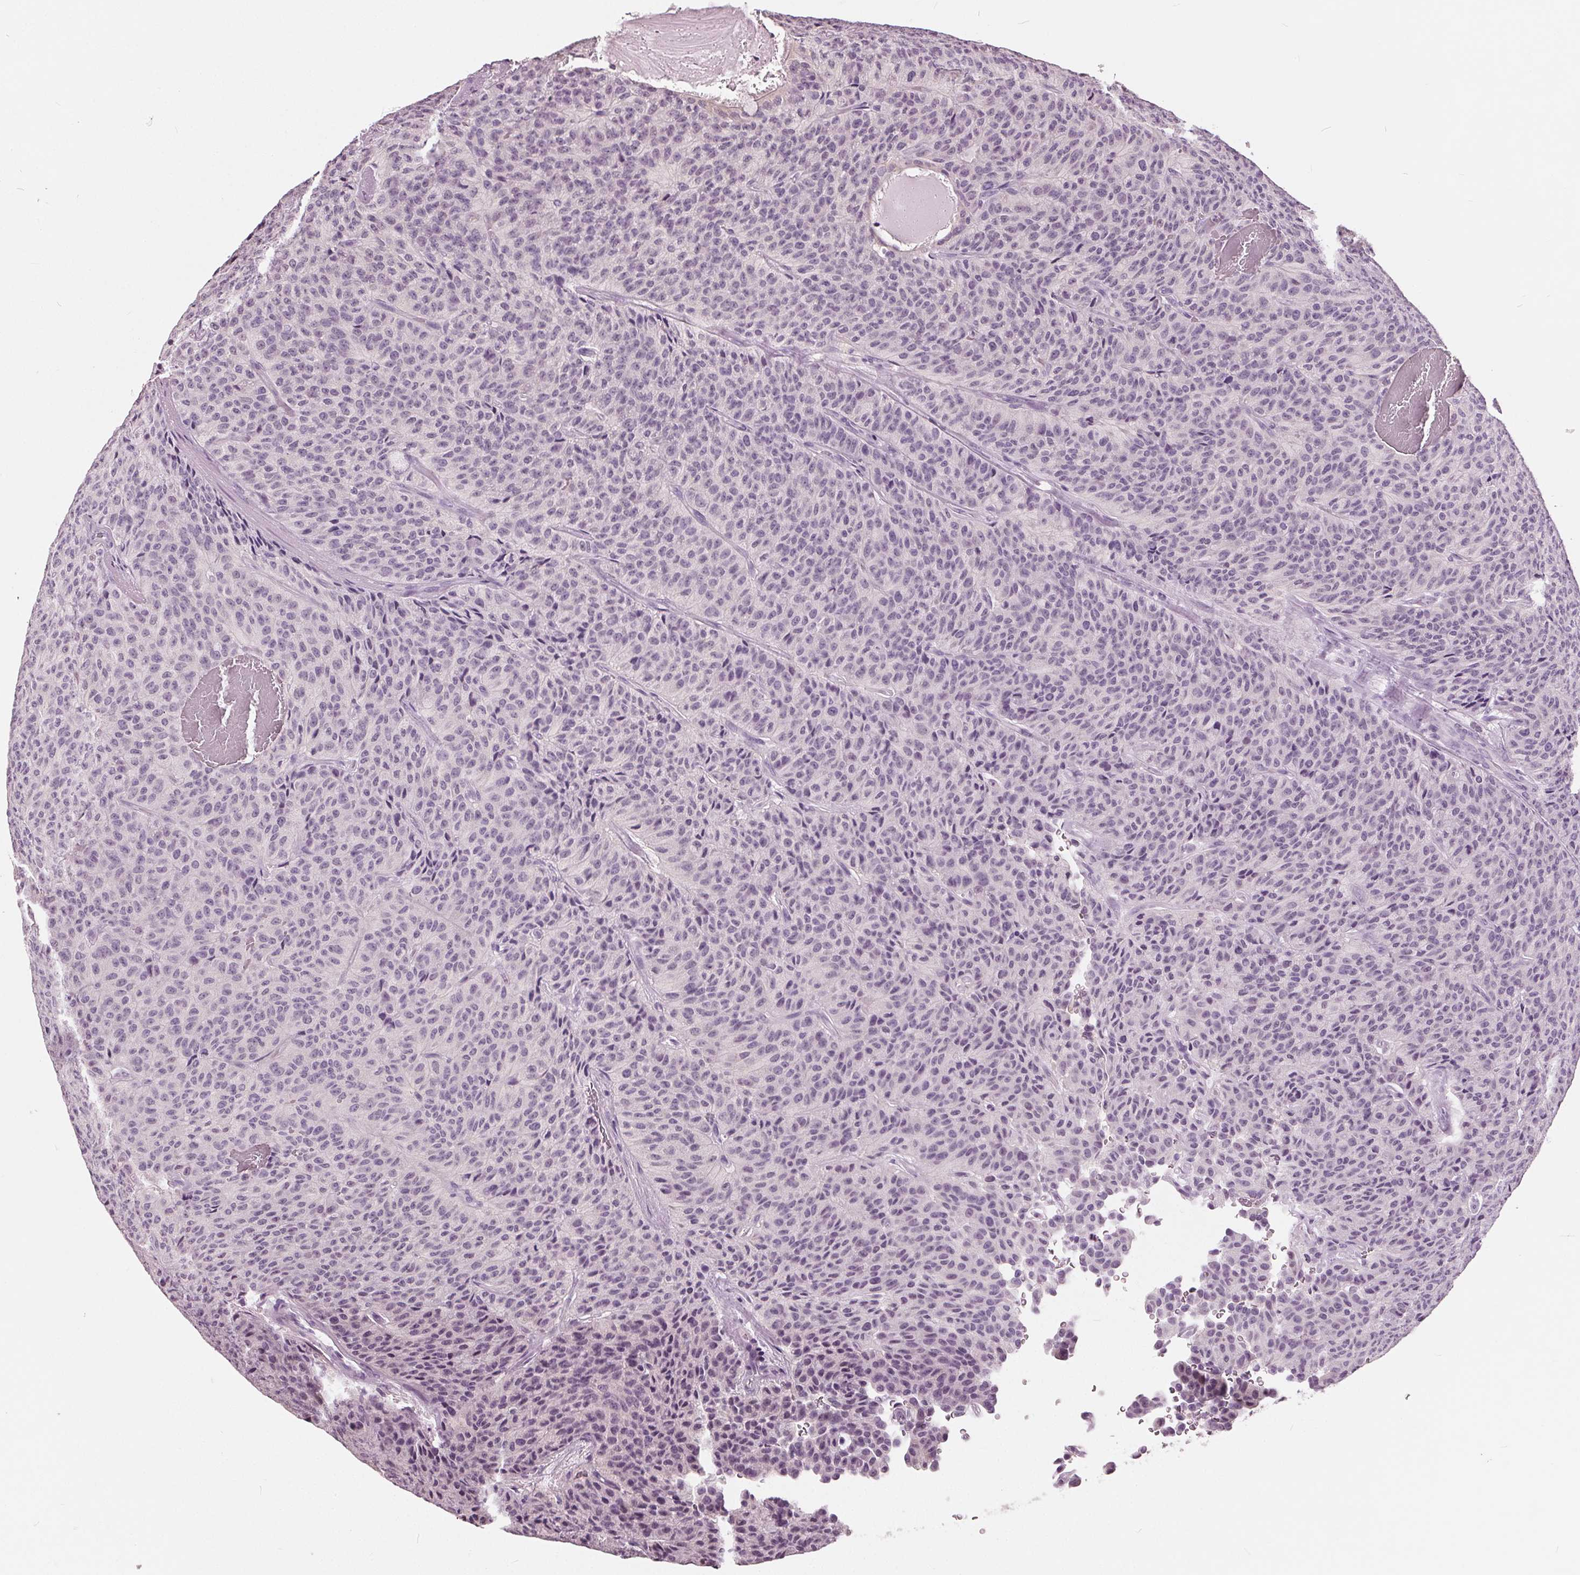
{"staining": {"intensity": "negative", "quantity": "none", "location": "none"}, "tissue": "carcinoid", "cell_type": "Tumor cells", "image_type": "cancer", "snomed": [{"axis": "morphology", "description": "Carcinoid, malignant, NOS"}, {"axis": "topography", "description": "Lung"}], "caption": "Immunohistochemical staining of carcinoid displays no significant positivity in tumor cells.", "gene": "TKFC", "patient": {"sex": "male", "age": 71}}